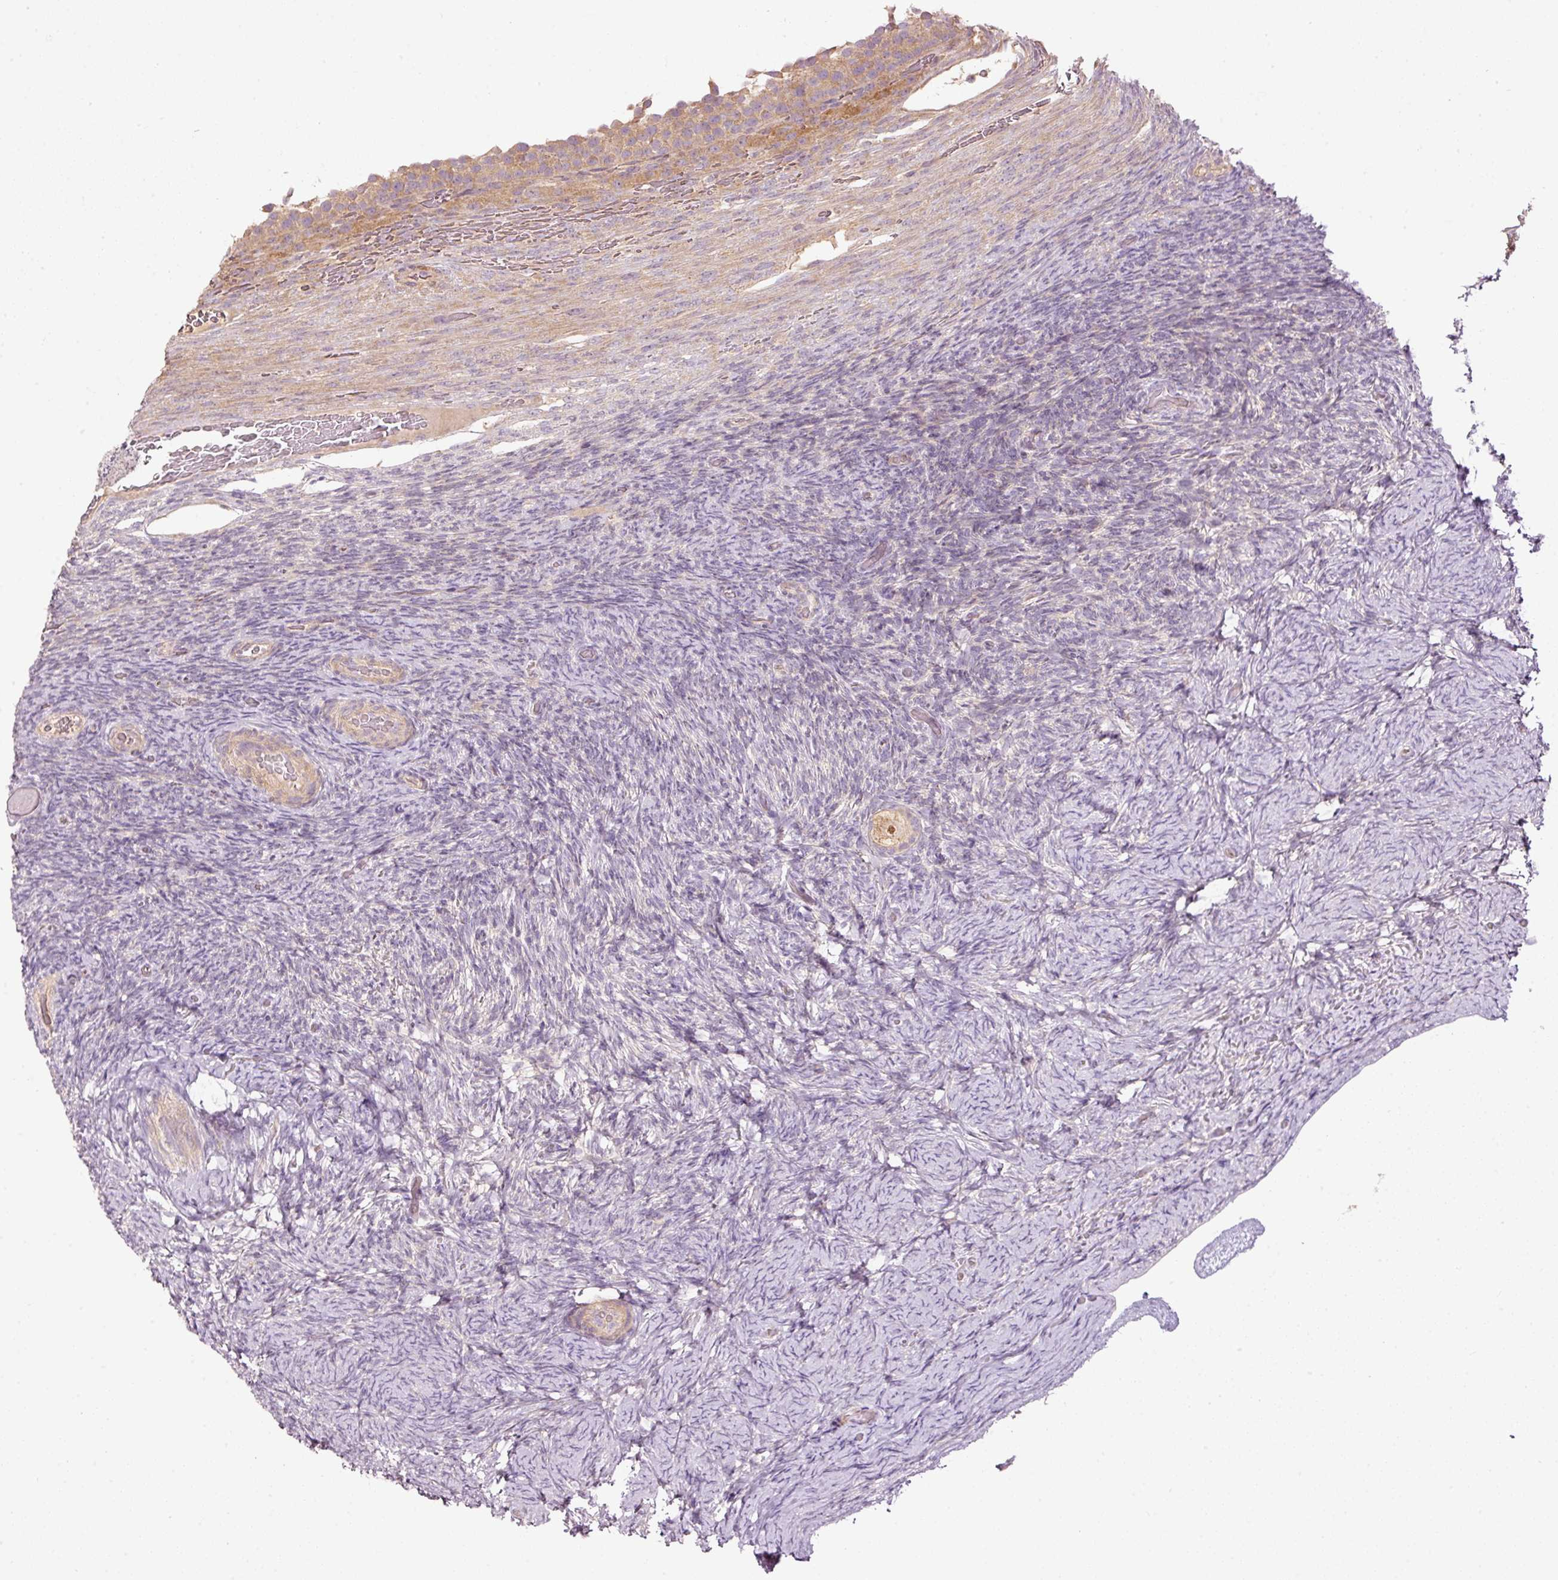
{"staining": {"intensity": "weak", "quantity": "25%-75%", "location": "cytoplasmic/membranous"}, "tissue": "ovary", "cell_type": "Follicle cells", "image_type": "normal", "snomed": [{"axis": "morphology", "description": "Normal tissue, NOS"}, {"axis": "topography", "description": "Ovary"}], "caption": "IHC (DAB) staining of benign ovary demonstrates weak cytoplasmic/membranous protein staining in about 25%-75% of follicle cells.", "gene": "MAP10", "patient": {"sex": "female", "age": 34}}